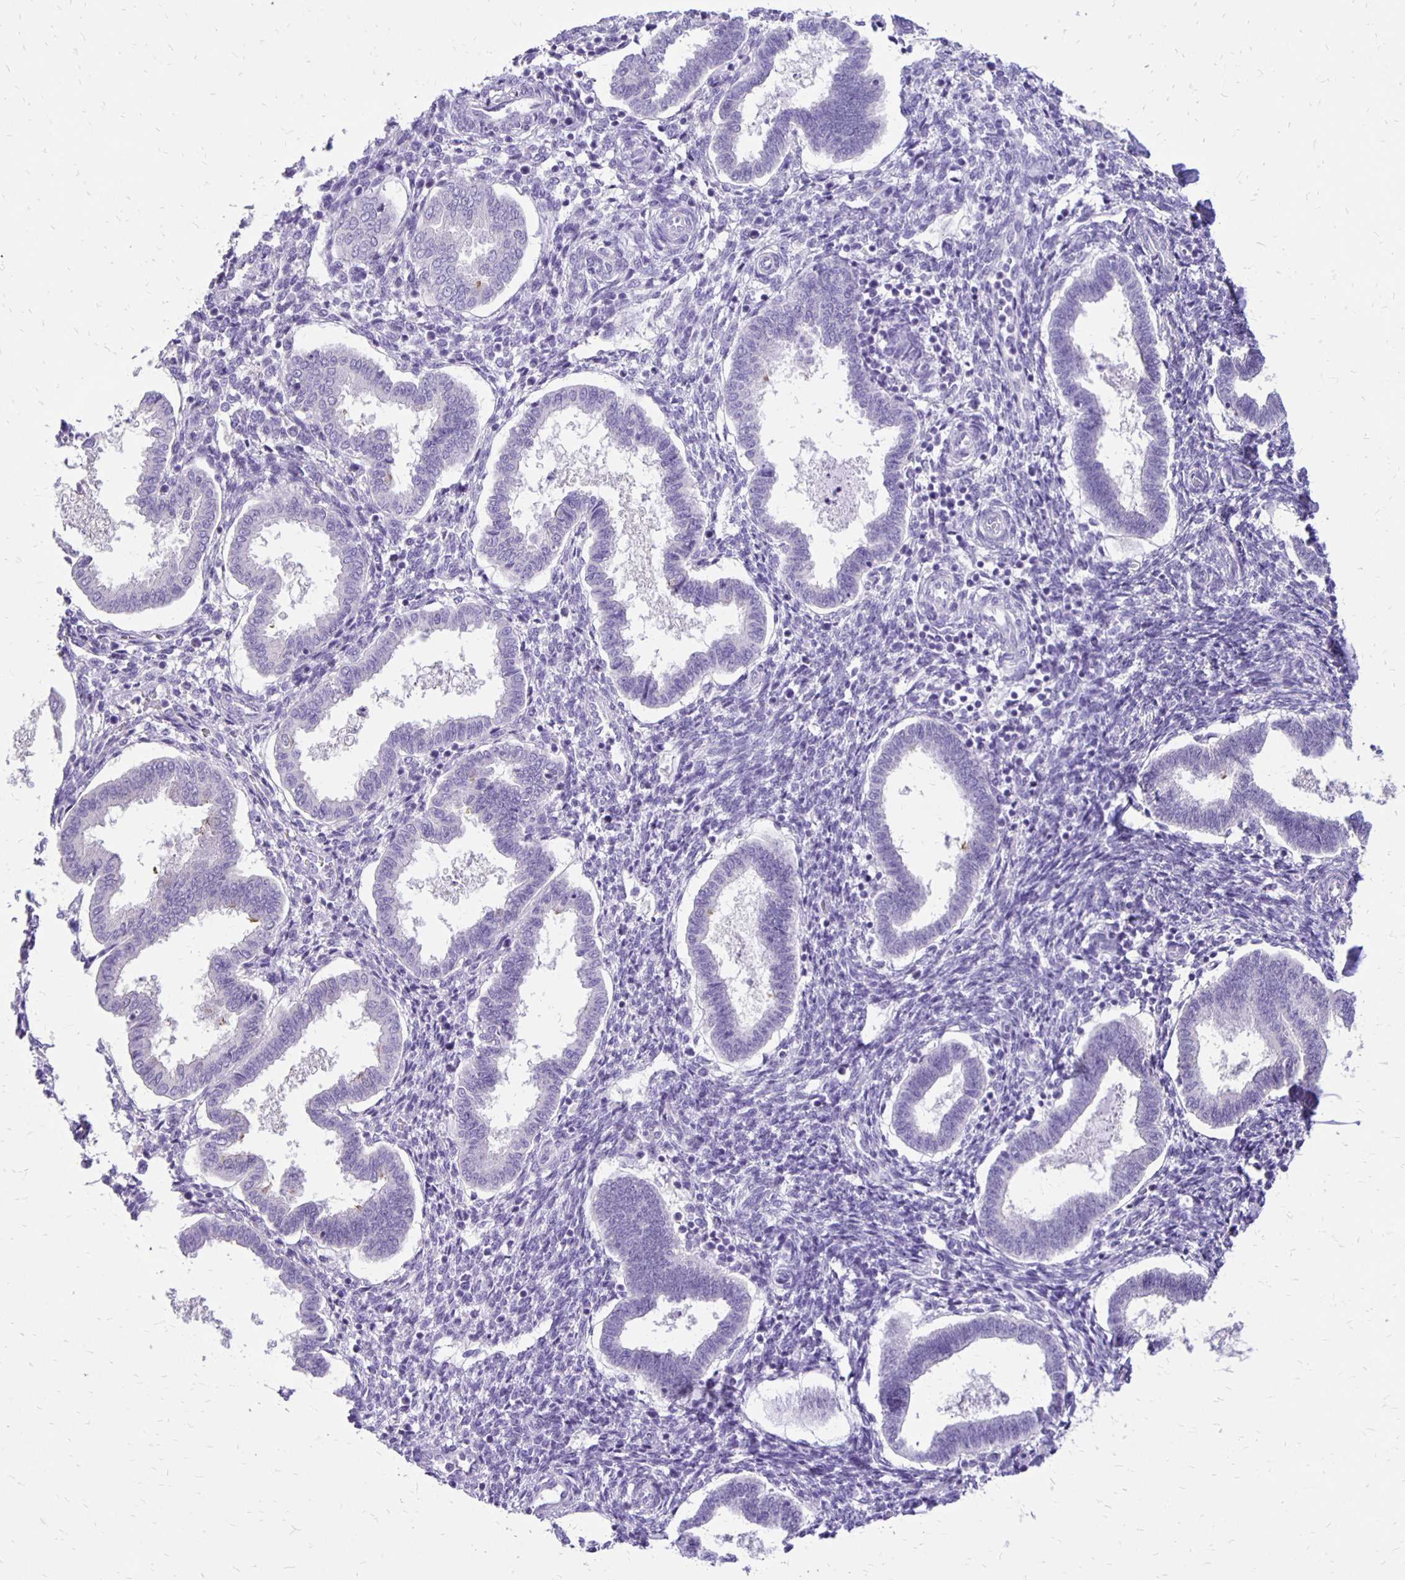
{"staining": {"intensity": "negative", "quantity": "none", "location": "none"}, "tissue": "endometrium", "cell_type": "Cells in endometrial stroma", "image_type": "normal", "snomed": [{"axis": "morphology", "description": "Normal tissue, NOS"}, {"axis": "topography", "description": "Endometrium"}], "caption": "DAB (3,3'-diaminobenzidine) immunohistochemical staining of normal endometrium exhibits no significant expression in cells in endometrial stroma. (DAB IHC visualized using brightfield microscopy, high magnification).", "gene": "ANKRD45", "patient": {"sex": "female", "age": 24}}